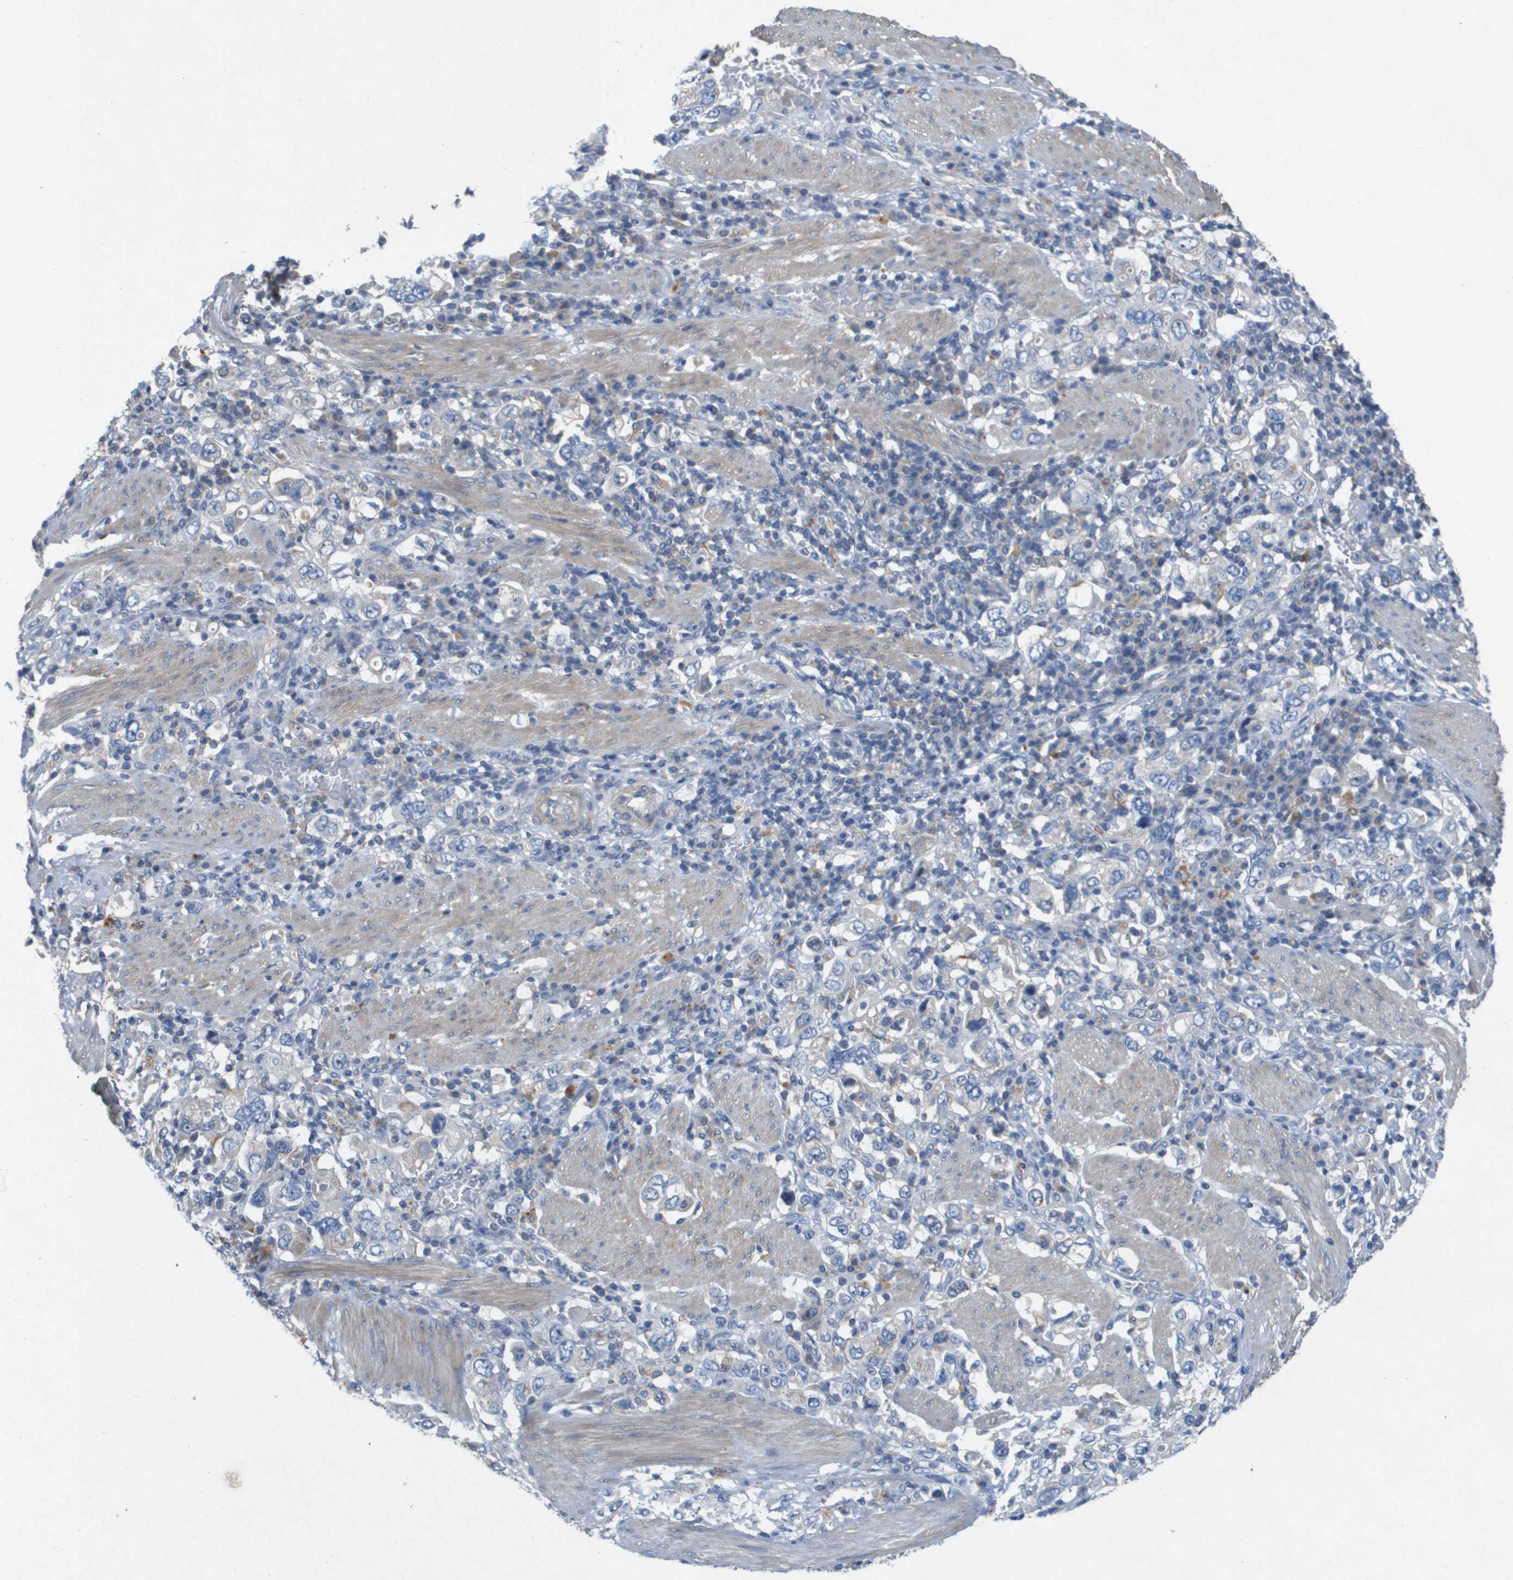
{"staining": {"intensity": "negative", "quantity": "none", "location": "none"}, "tissue": "stomach cancer", "cell_type": "Tumor cells", "image_type": "cancer", "snomed": [{"axis": "morphology", "description": "Adenocarcinoma, NOS"}, {"axis": "topography", "description": "Stomach, upper"}], "caption": "Immunohistochemistry (IHC) photomicrograph of human stomach cancer stained for a protein (brown), which exhibits no expression in tumor cells.", "gene": "B3GNT5", "patient": {"sex": "male", "age": 62}}